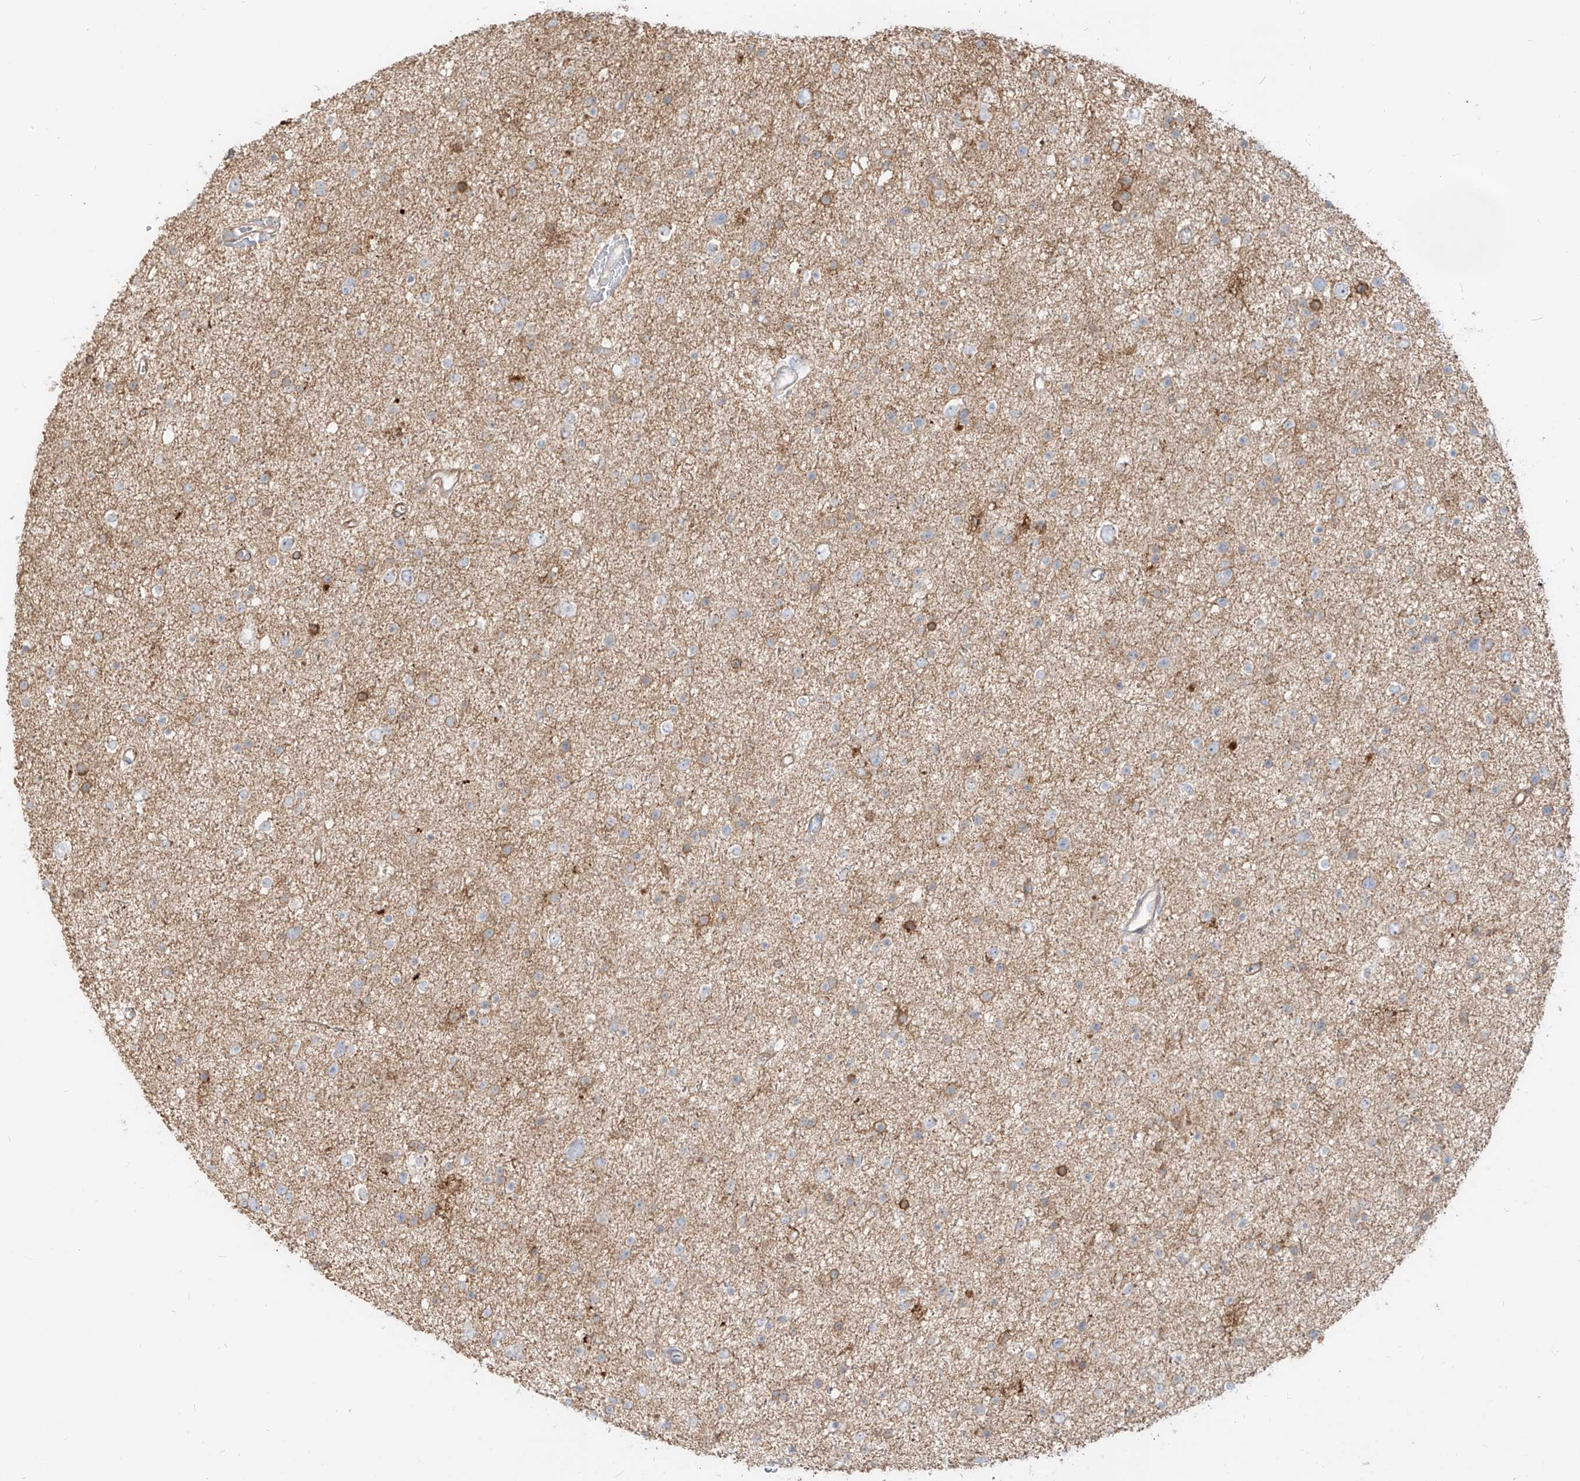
{"staining": {"intensity": "negative", "quantity": "none", "location": "none"}, "tissue": "glioma", "cell_type": "Tumor cells", "image_type": "cancer", "snomed": [{"axis": "morphology", "description": "Glioma, malignant, Low grade"}, {"axis": "topography", "description": "Brain"}], "caption": "Tumor cells show no significant expression in malignant glioma (low-grade).", "gene": "ZIM3", "patient": {"sex": "female", "age": 37}}